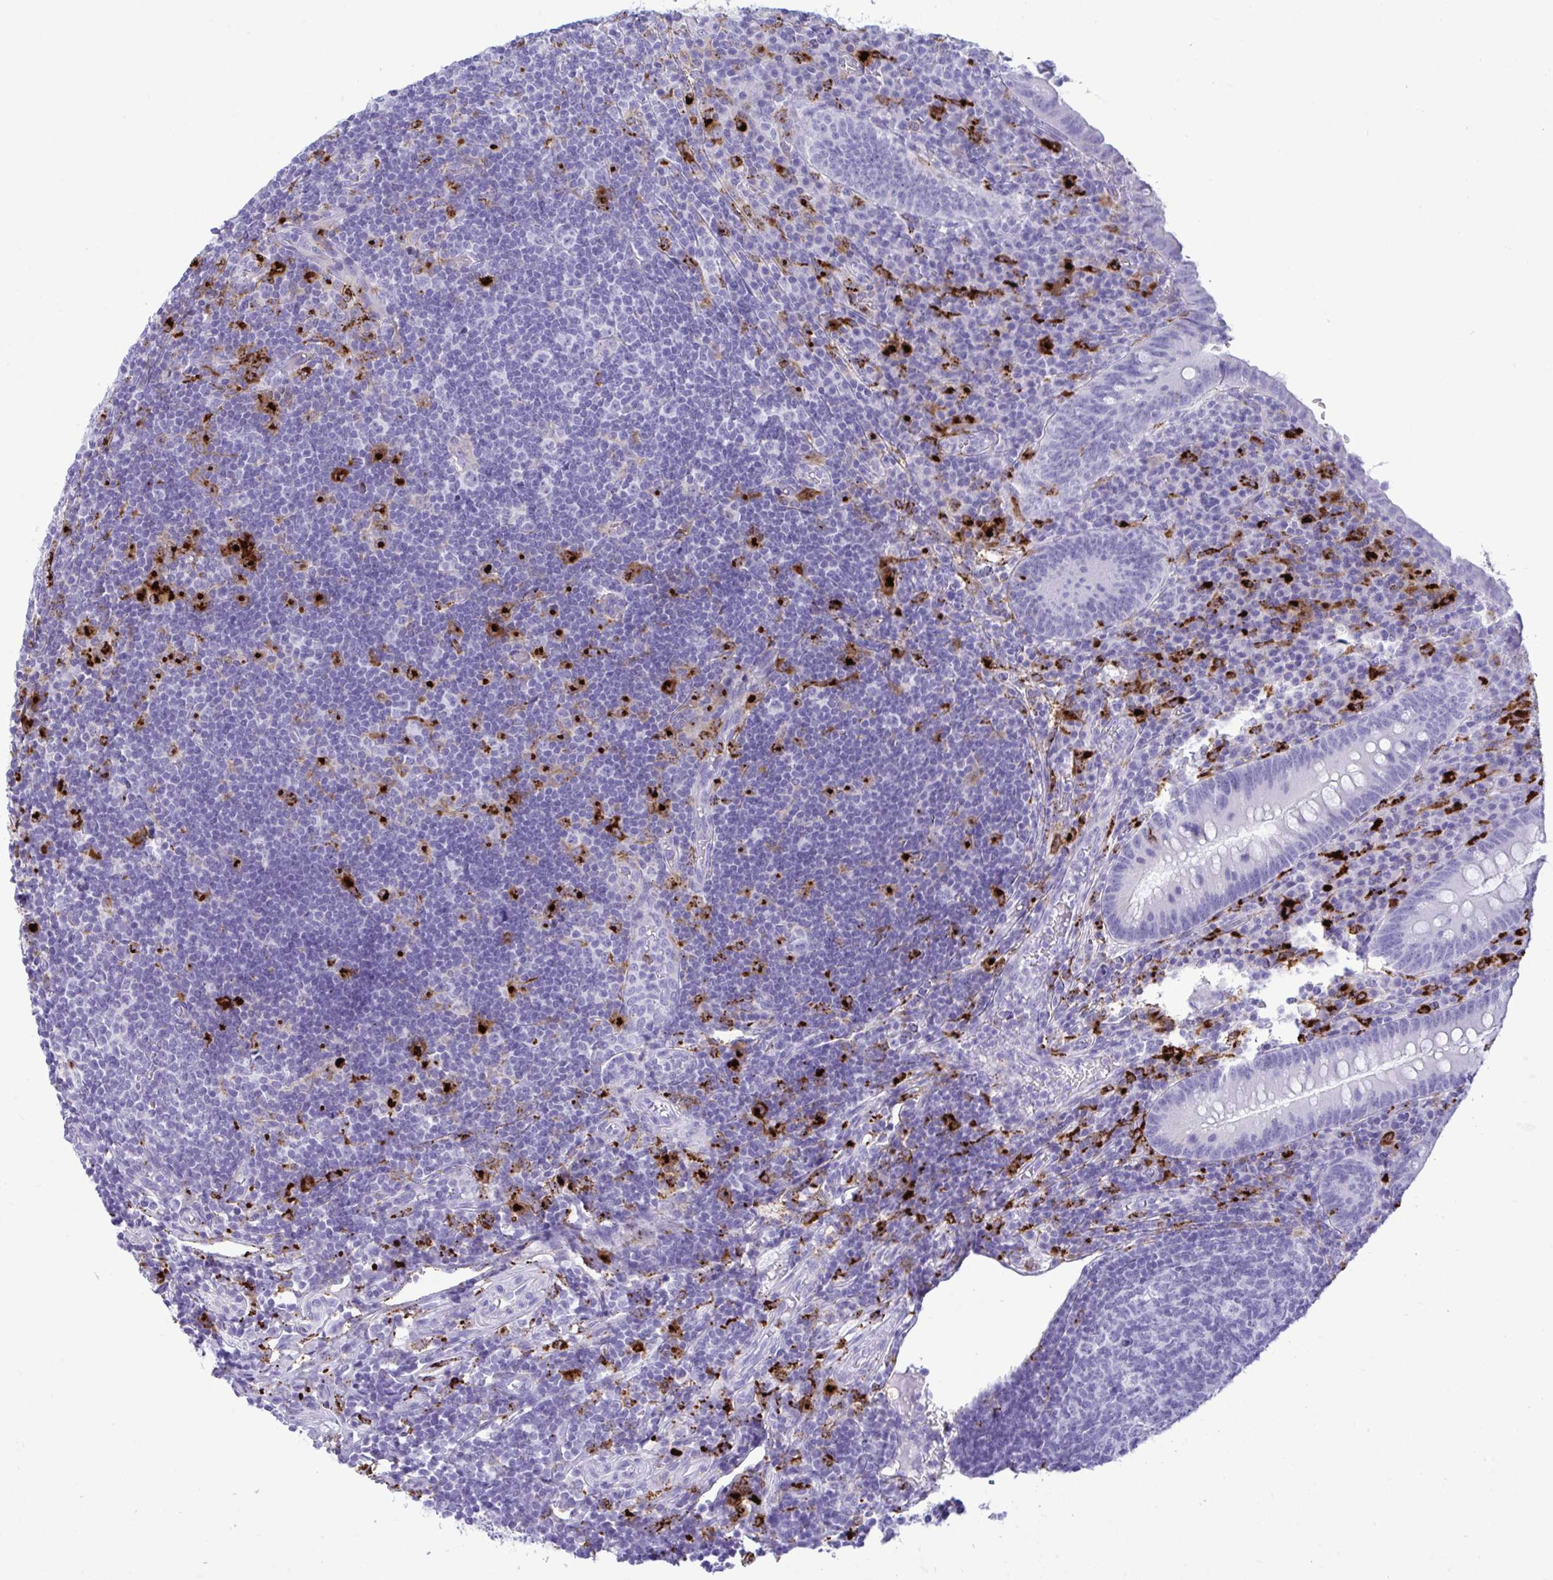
{"staining": {"intensity": "negative", "quantity": "none", "location": "none"}, "tissue": "appendix", "cell_type": "Glandular cells", "image_type": "normal", "snomed": [{"axis": "morphology", "description": "Normal tissue, NOS"}, {"axis": "topography", "description": "Appendix"}], "caption": "IHC micrograph of normal appendix: human appendix stained with DAB displays no significant protein expression in glandular cells.", "gene": "CPVL", "patient": {"sex": "male", "age": 18}}